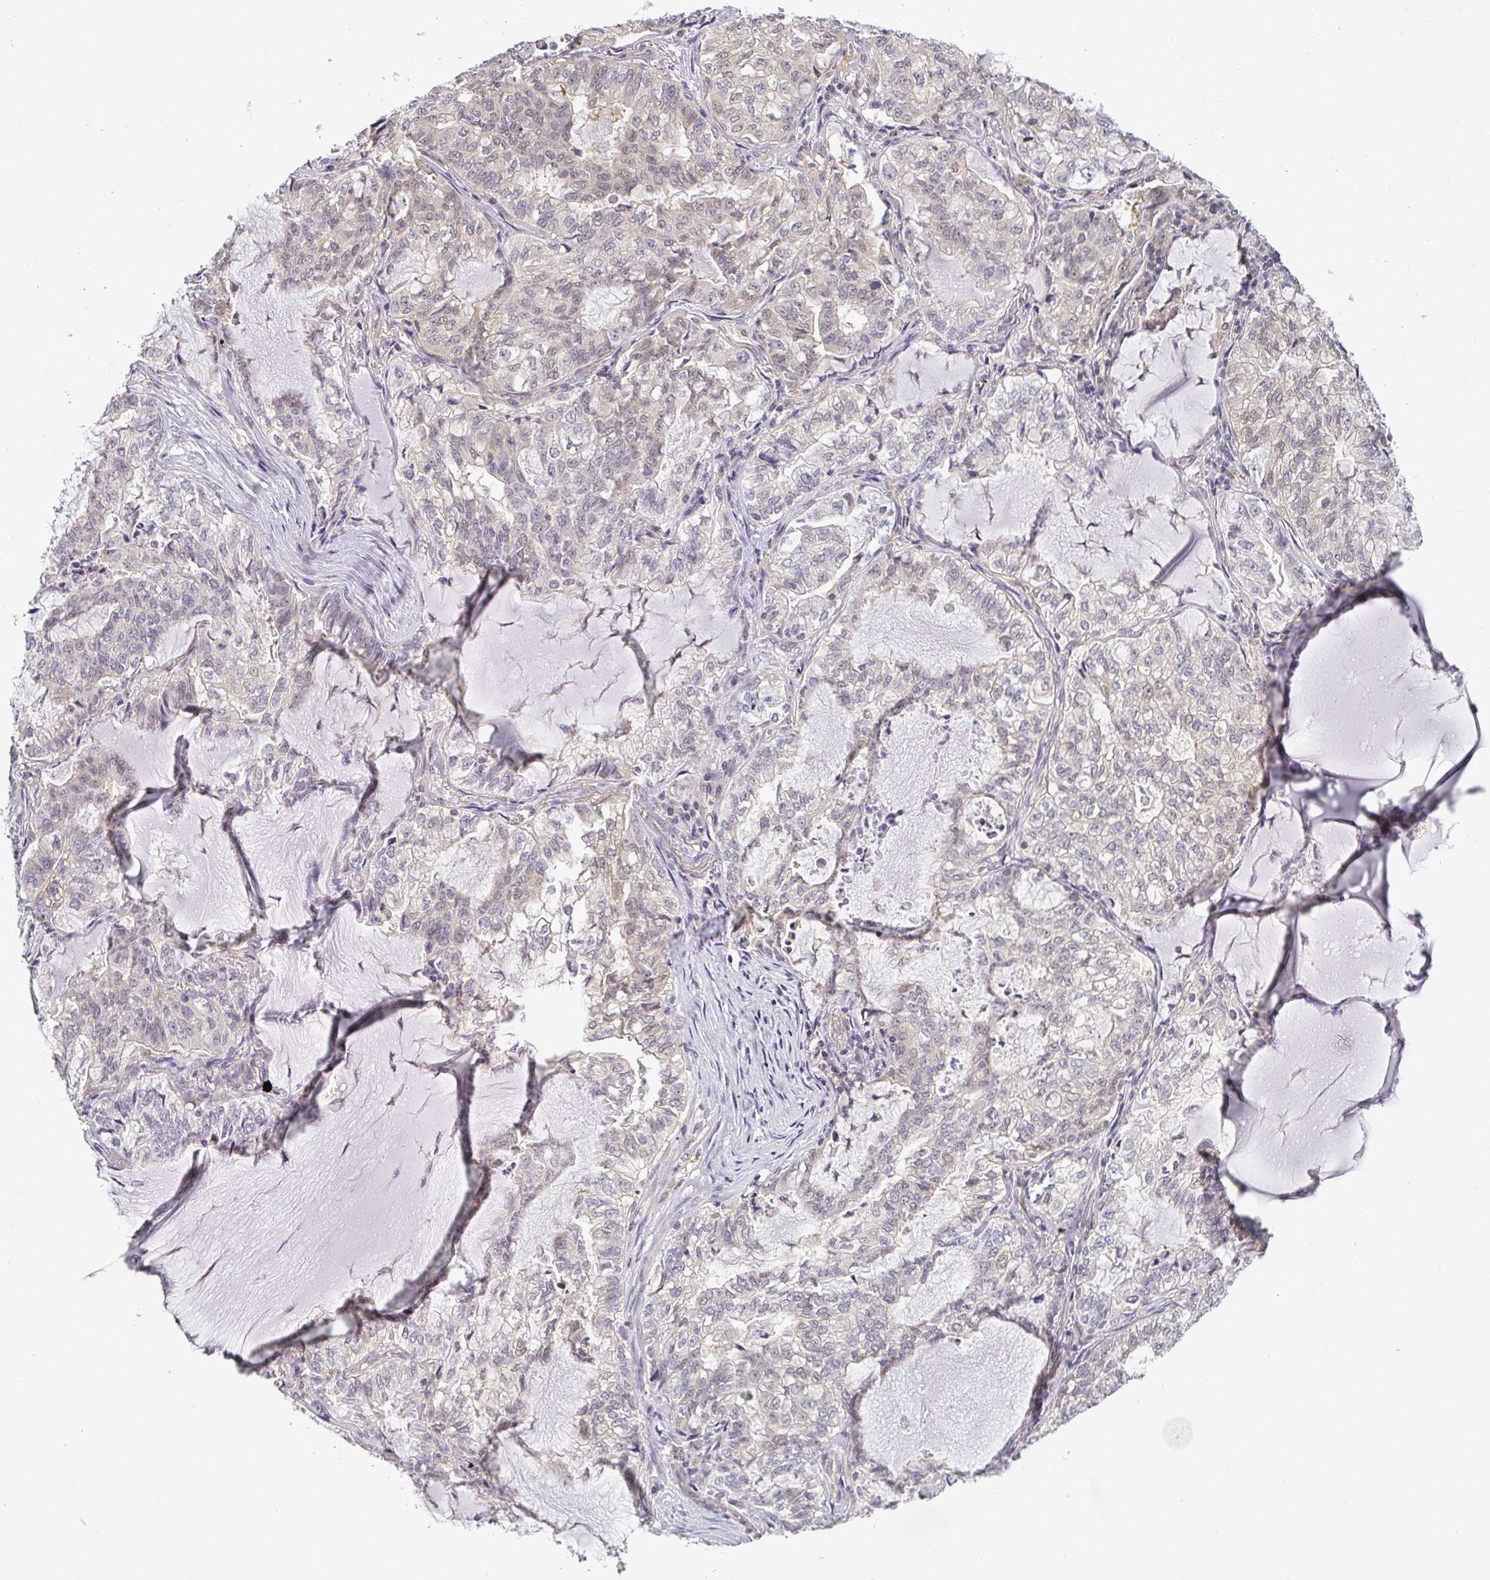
{"staining": {"intensity": "weak", "quantity": "<25%", "location": "cytoplasmic/membranous"}, "tissue": "lung cancer", "cell_type": "Tumor cells", "image_type": "cancer", "snomed": [{"axis": "morphology", "description": "Adenocarcinoma, NOS"}, {"axis": "topography", "description": "Lymph node"}, {"axis": "topography", "description": "Lung"}], "caption": "This is a histopathology image of immunohistochemistry (IHC) staining of lung cancer (adenocarcinoma), which shows no expression in tumor cells.", "gene": "GSDMB", "patient": {"sex": "male", "age": 66}}